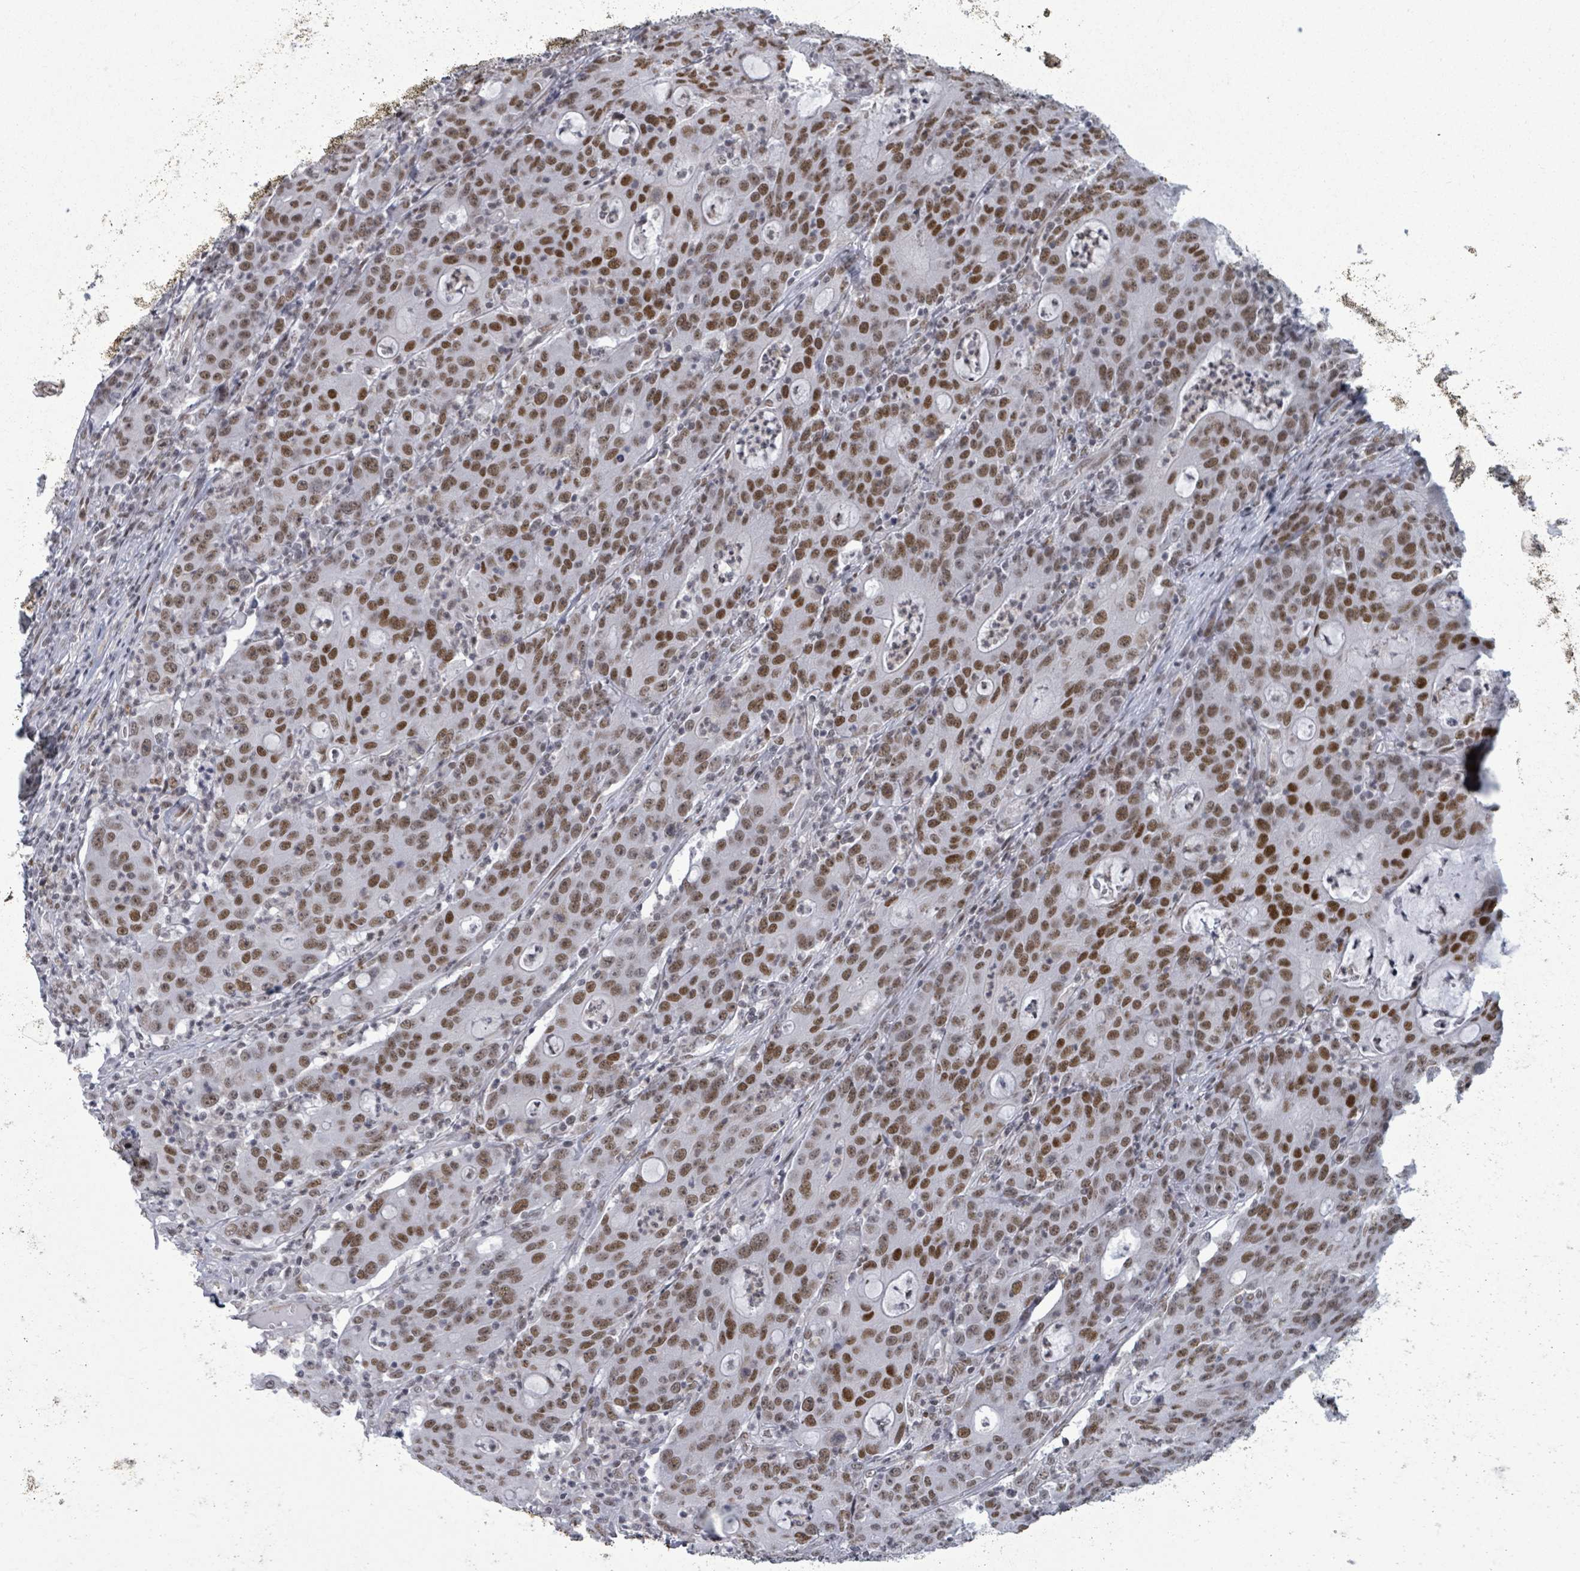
{"staining": {"intensity": "moderate", "quantity": ">75%", "location": "nuclear"}, "tissue": "colorectal cancer", "cell_type": "Tumor cells", "image_type": "cancer", "snomed": [{"axis": "morphology", "description": "Adenocarcinoma, NOS"}, {"axis": "topography", "description": "Colon"}], "caption": "Protein expression analysis of adenocarcinoma (colorectal) shows moderate nuclear staining in about >75% of tumor cells.", "gene": "ERCC5", "patient": {"sex": "male", "age": 83}}